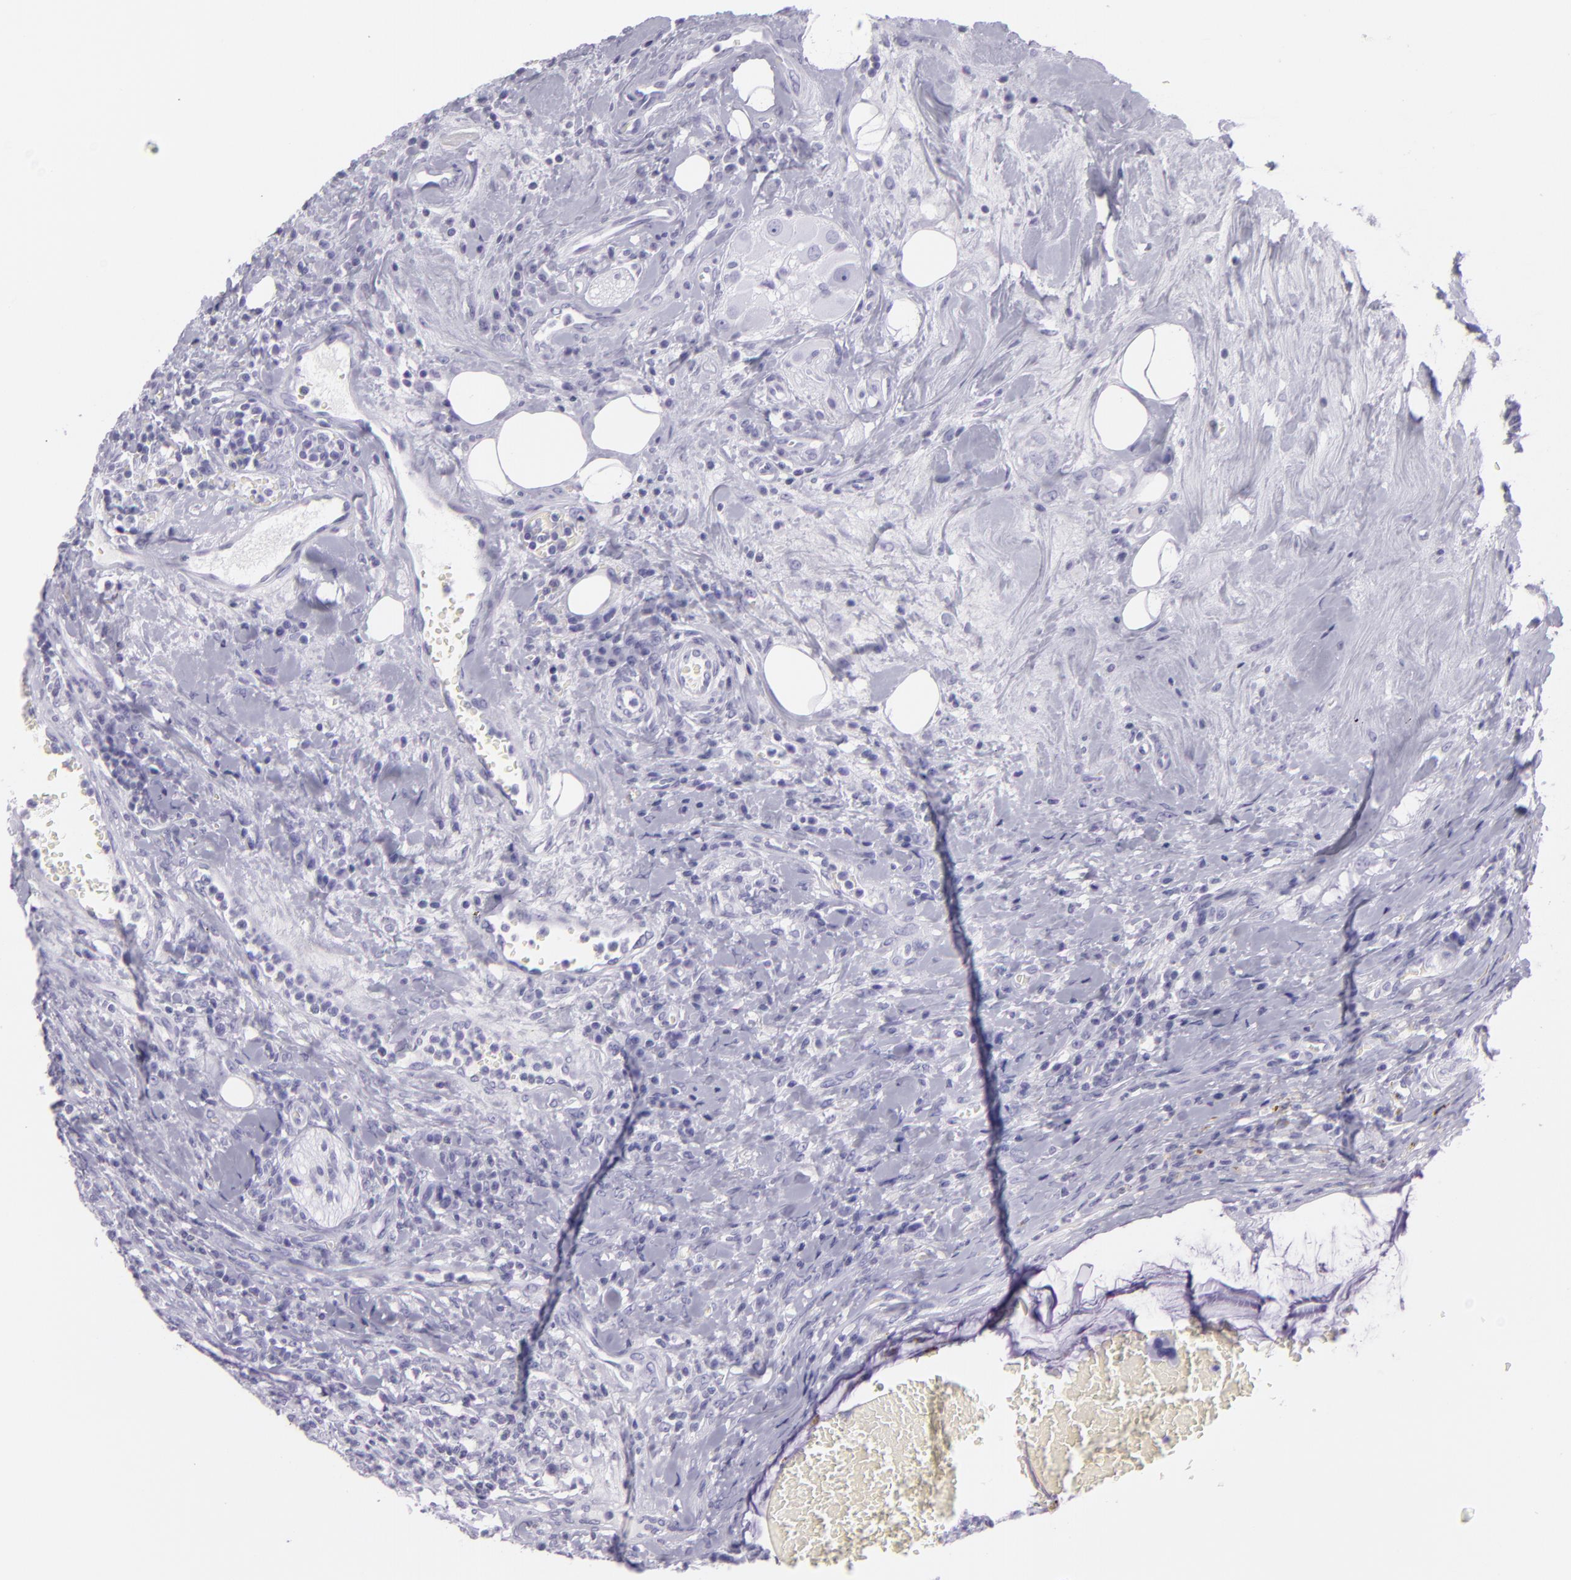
{"staining": {"intensity": "negative", "quantity": "none", "location": "none"}, "tissue": "colorectal cancer", "cell_type": "Tumor cells", "image_type": "cancer", "snomed": [{"axis": "morphology", "description": "Adenocarcinoma, NOS"}, {"axis": "topography", "description": "Colon"}], "caption": "Colorectal adenocarcinoma was stained to show a protein in brown. There is no significant staining in tumor cells.", "gene": "MUC6", "patient": {"sex": "male", "age": 54}}